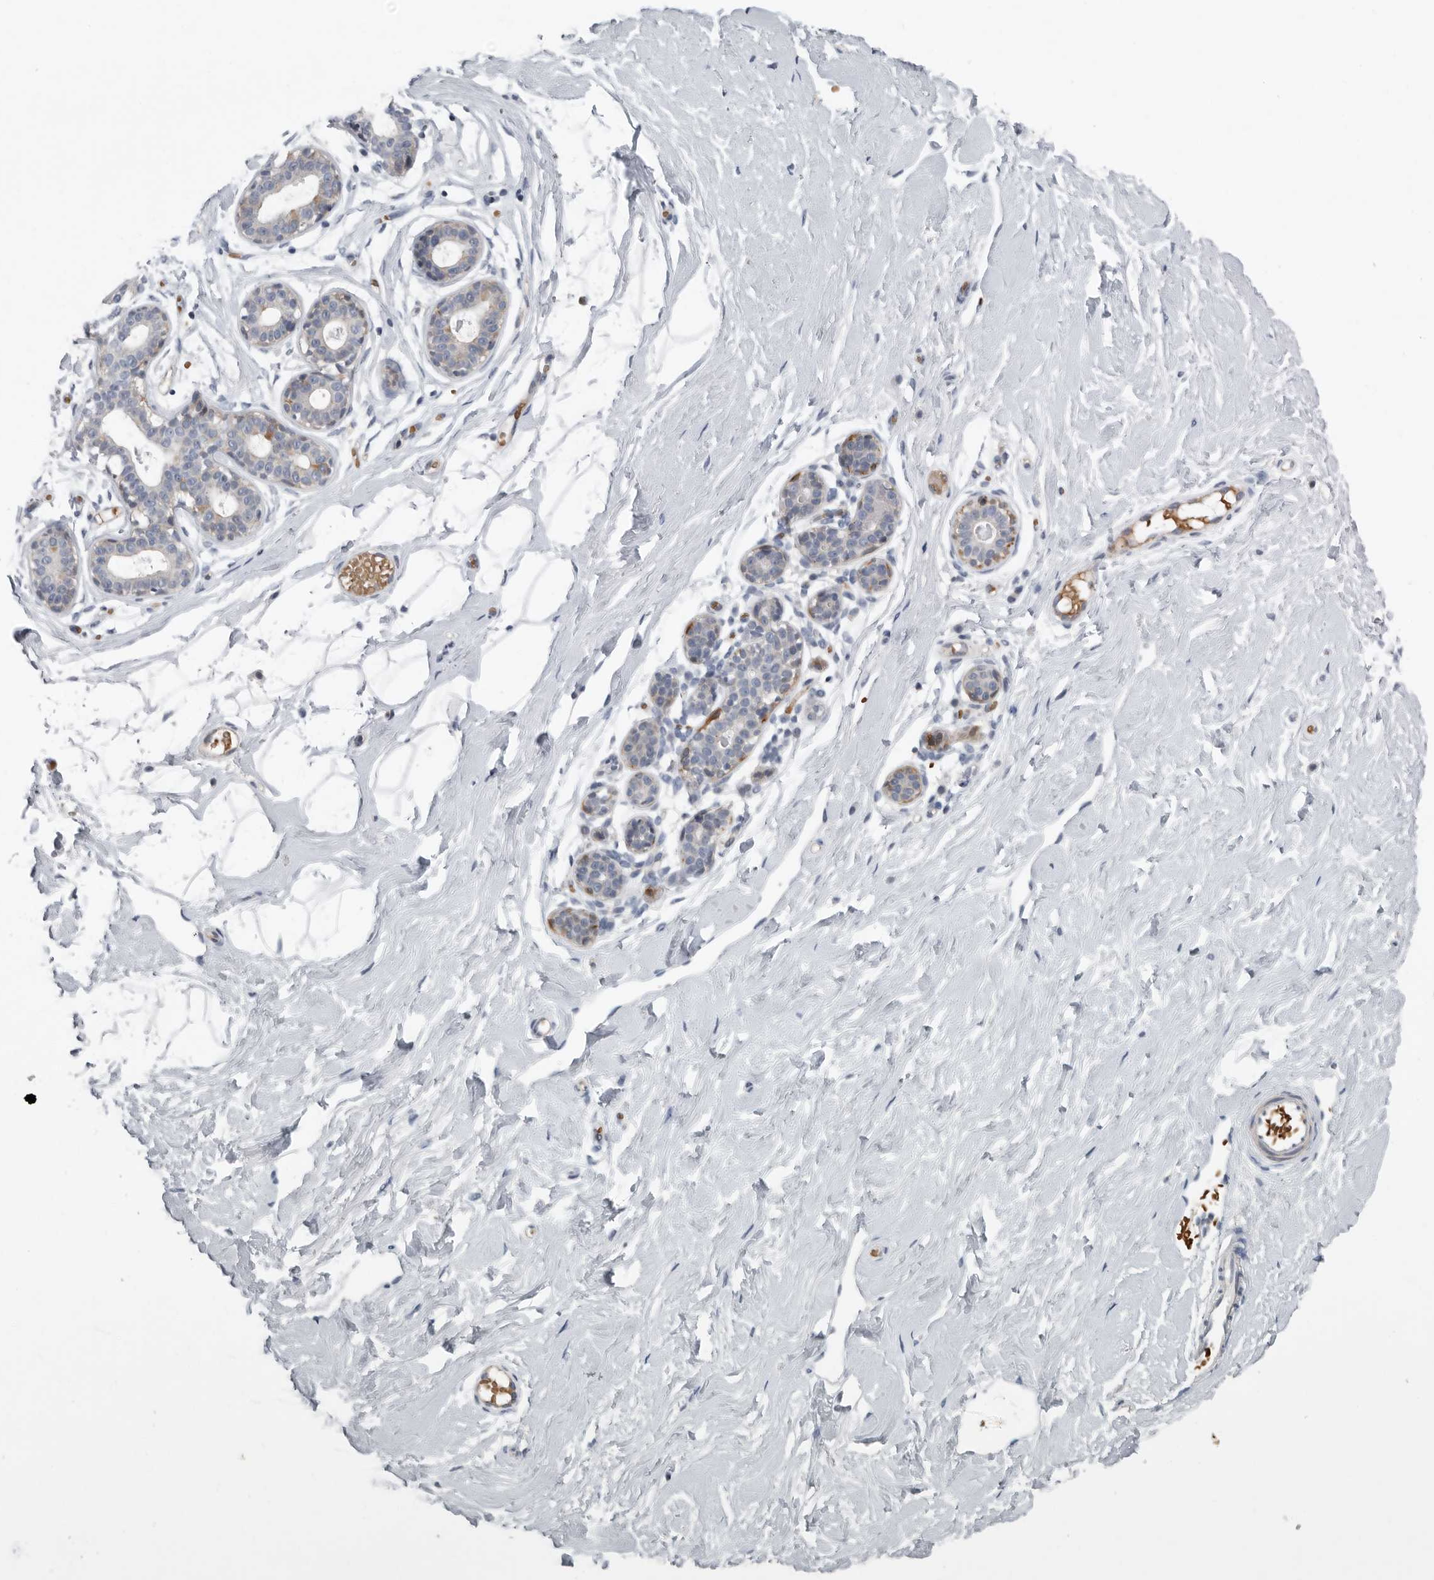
{"staining": {"intensity": "negative", "quantity": "none", "location": "none"}, "tissue": "breast", "cell_type": "Adipocytes", "image_type": "normal", "snomed": [{"axis": "morphology", "description": "Normal tissue, NOS"}, {"axis": "topography", "description": "Breast"}], "caption": "Immunohistochemistry micrograph of benign breast: breast stained with DAB (3,3'-diaminobenzidine) reveals no significant protein expression in adipocytes.", "gene": "MPP3", "patient": {"sex": "female", "age": 23}}